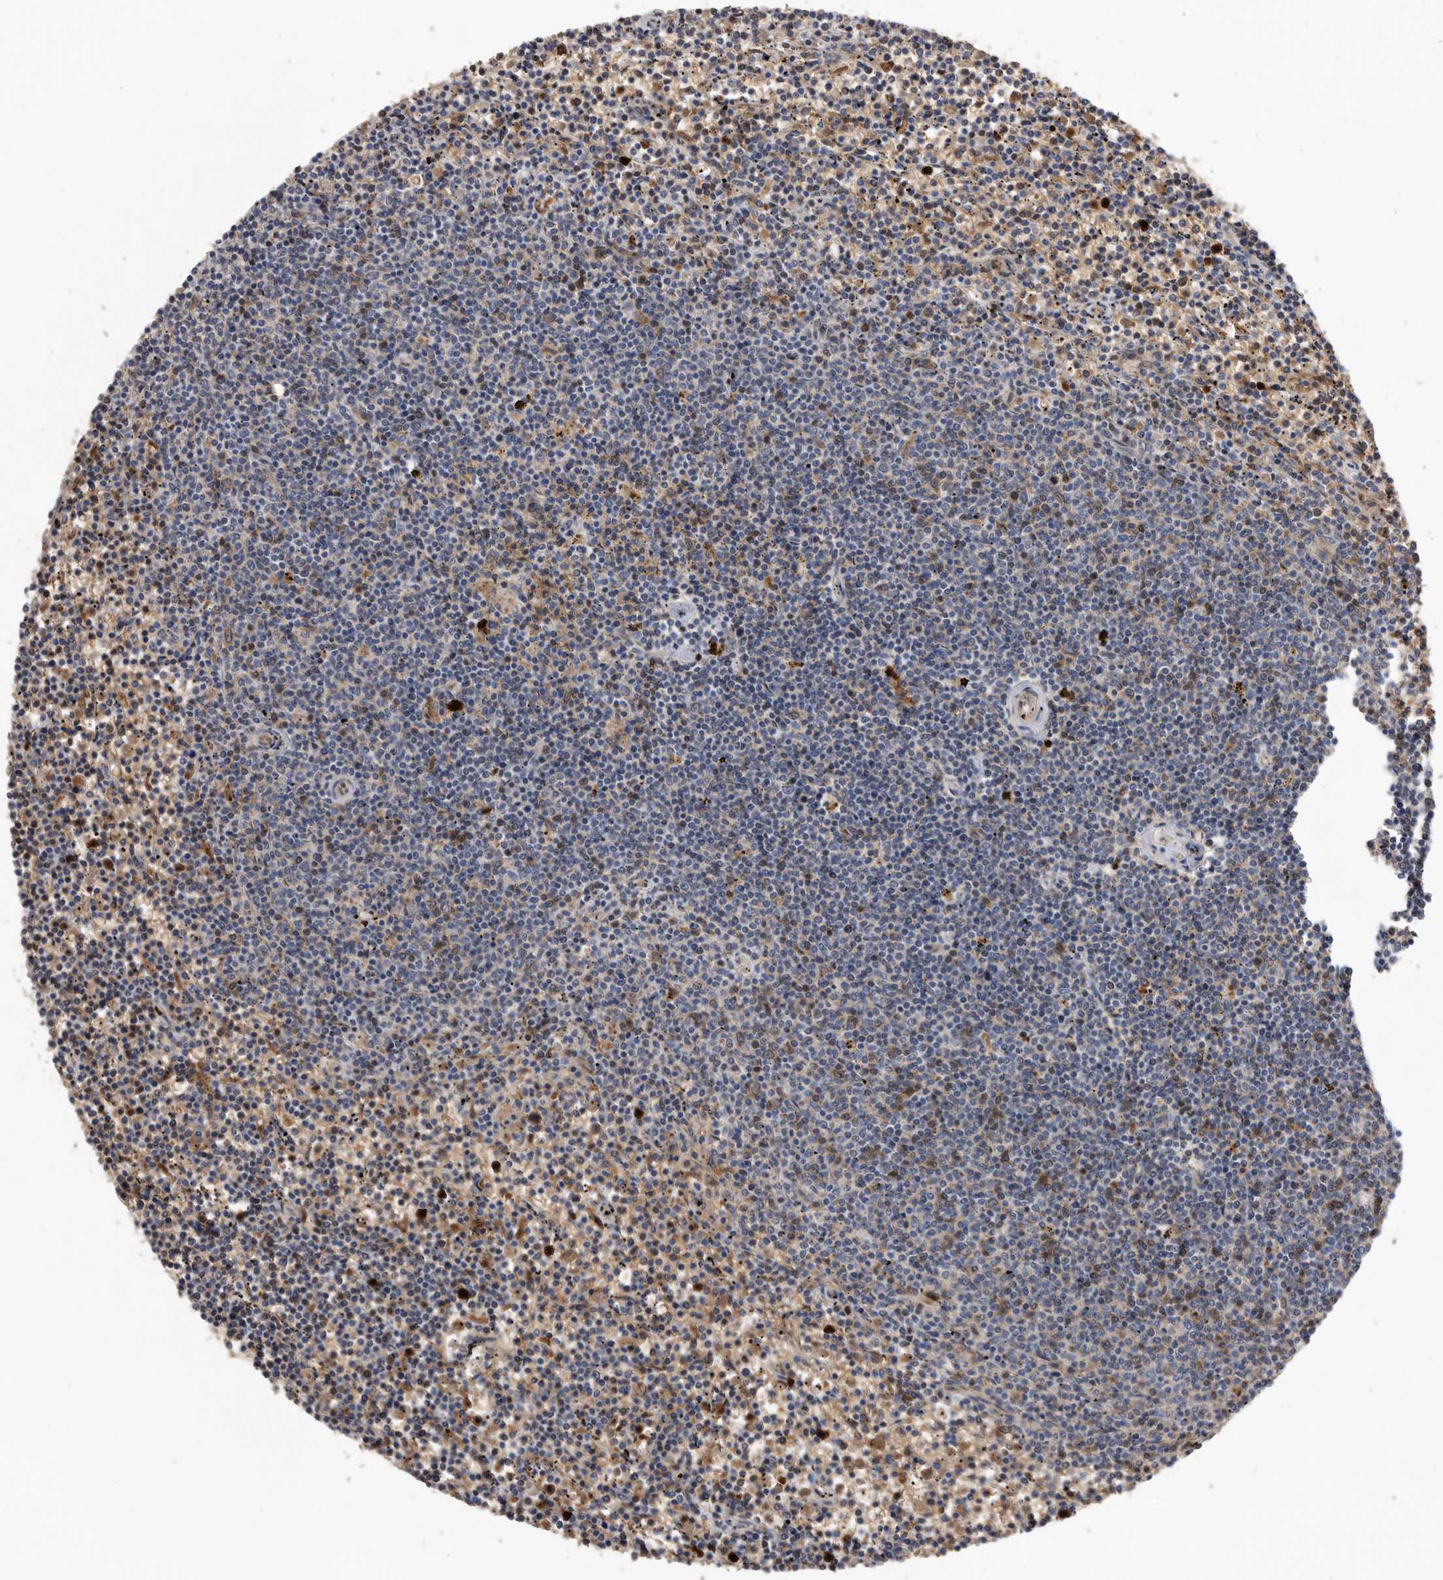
{"staining": {"intensity": "negative", "quantity": "none", "location": "none"}, "tissue": "lymphoma", "cell_type": "Tumor cells", "image_type": "cancer", "snomed": [{"axis": "morphology", "description": "Malignant lymphoma, non-Hodgkin's type, Low grade"}, {"axis": "topography", "description": "Spleen"}], "caption": "Immunohistochemical staining of human low-grade malignant lymphoma, non-Hodgkin's type demonstrates no significant staining in tumor cells. (DAB (3,3'-diaminobenzidine) immunohistochemistry with hematoxylin counter stain).", "gene": "CRISPLD2", "patient": {"sex": "female", "age": 50}}